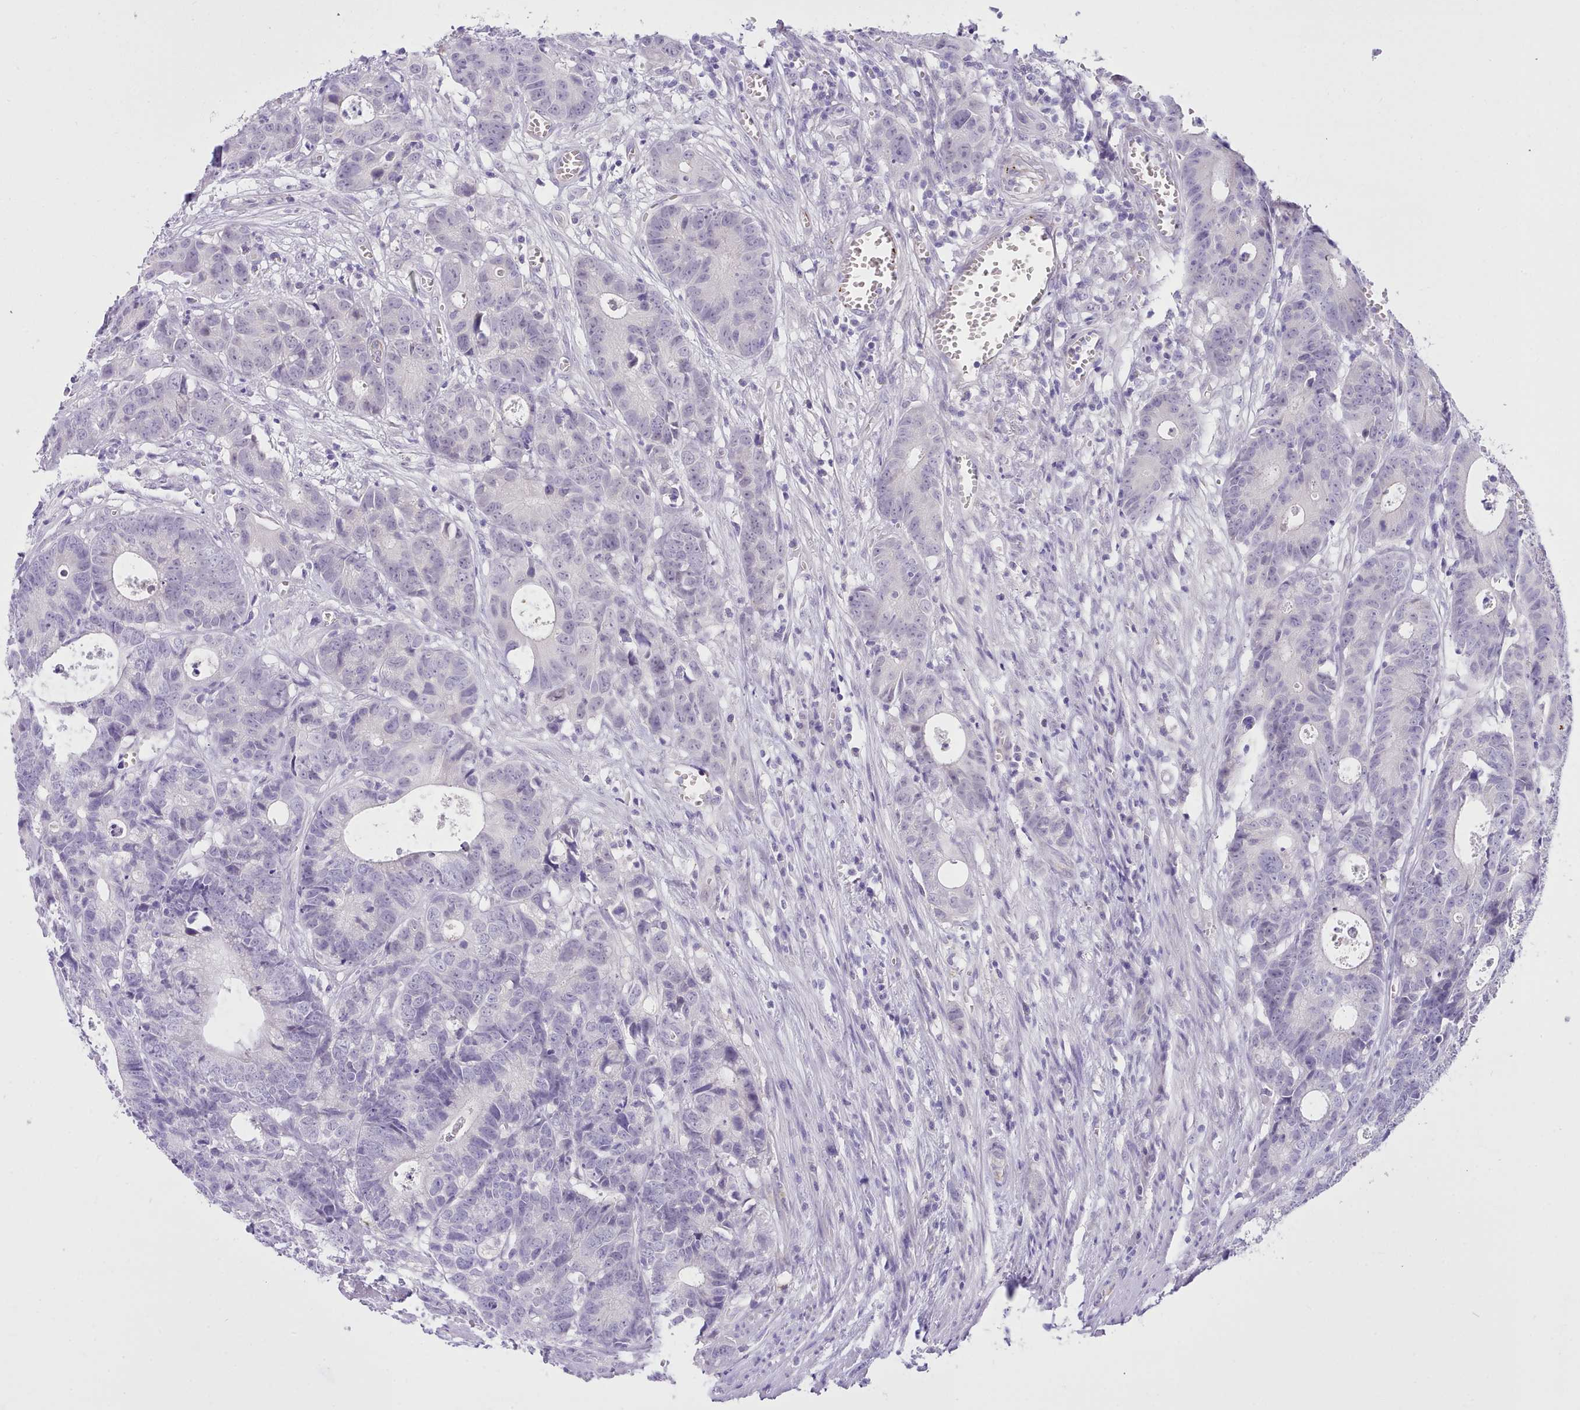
{"staining": {"intensity": "negative", "quantity": "none", "location": "none"}, "tissue": "colorectal cancer", "cell_type": "Tumor cells", "image_type": "cancer", "snomed": [{"axis": "morphology", "description": "Adenocarcinoma, NOS"}, {"axis": "topography", "description": "Colon"}], "caption": "A histopathology image of colorectal adenocarcinoma stained for a protein displays no brown staining in tumor cells. The staining is performed using DAB brown chromogen with nuclei counter-stained in using hematoxylin.", "gene": "LRRC37A", "patient": {"sex": "female", "age": 57}}